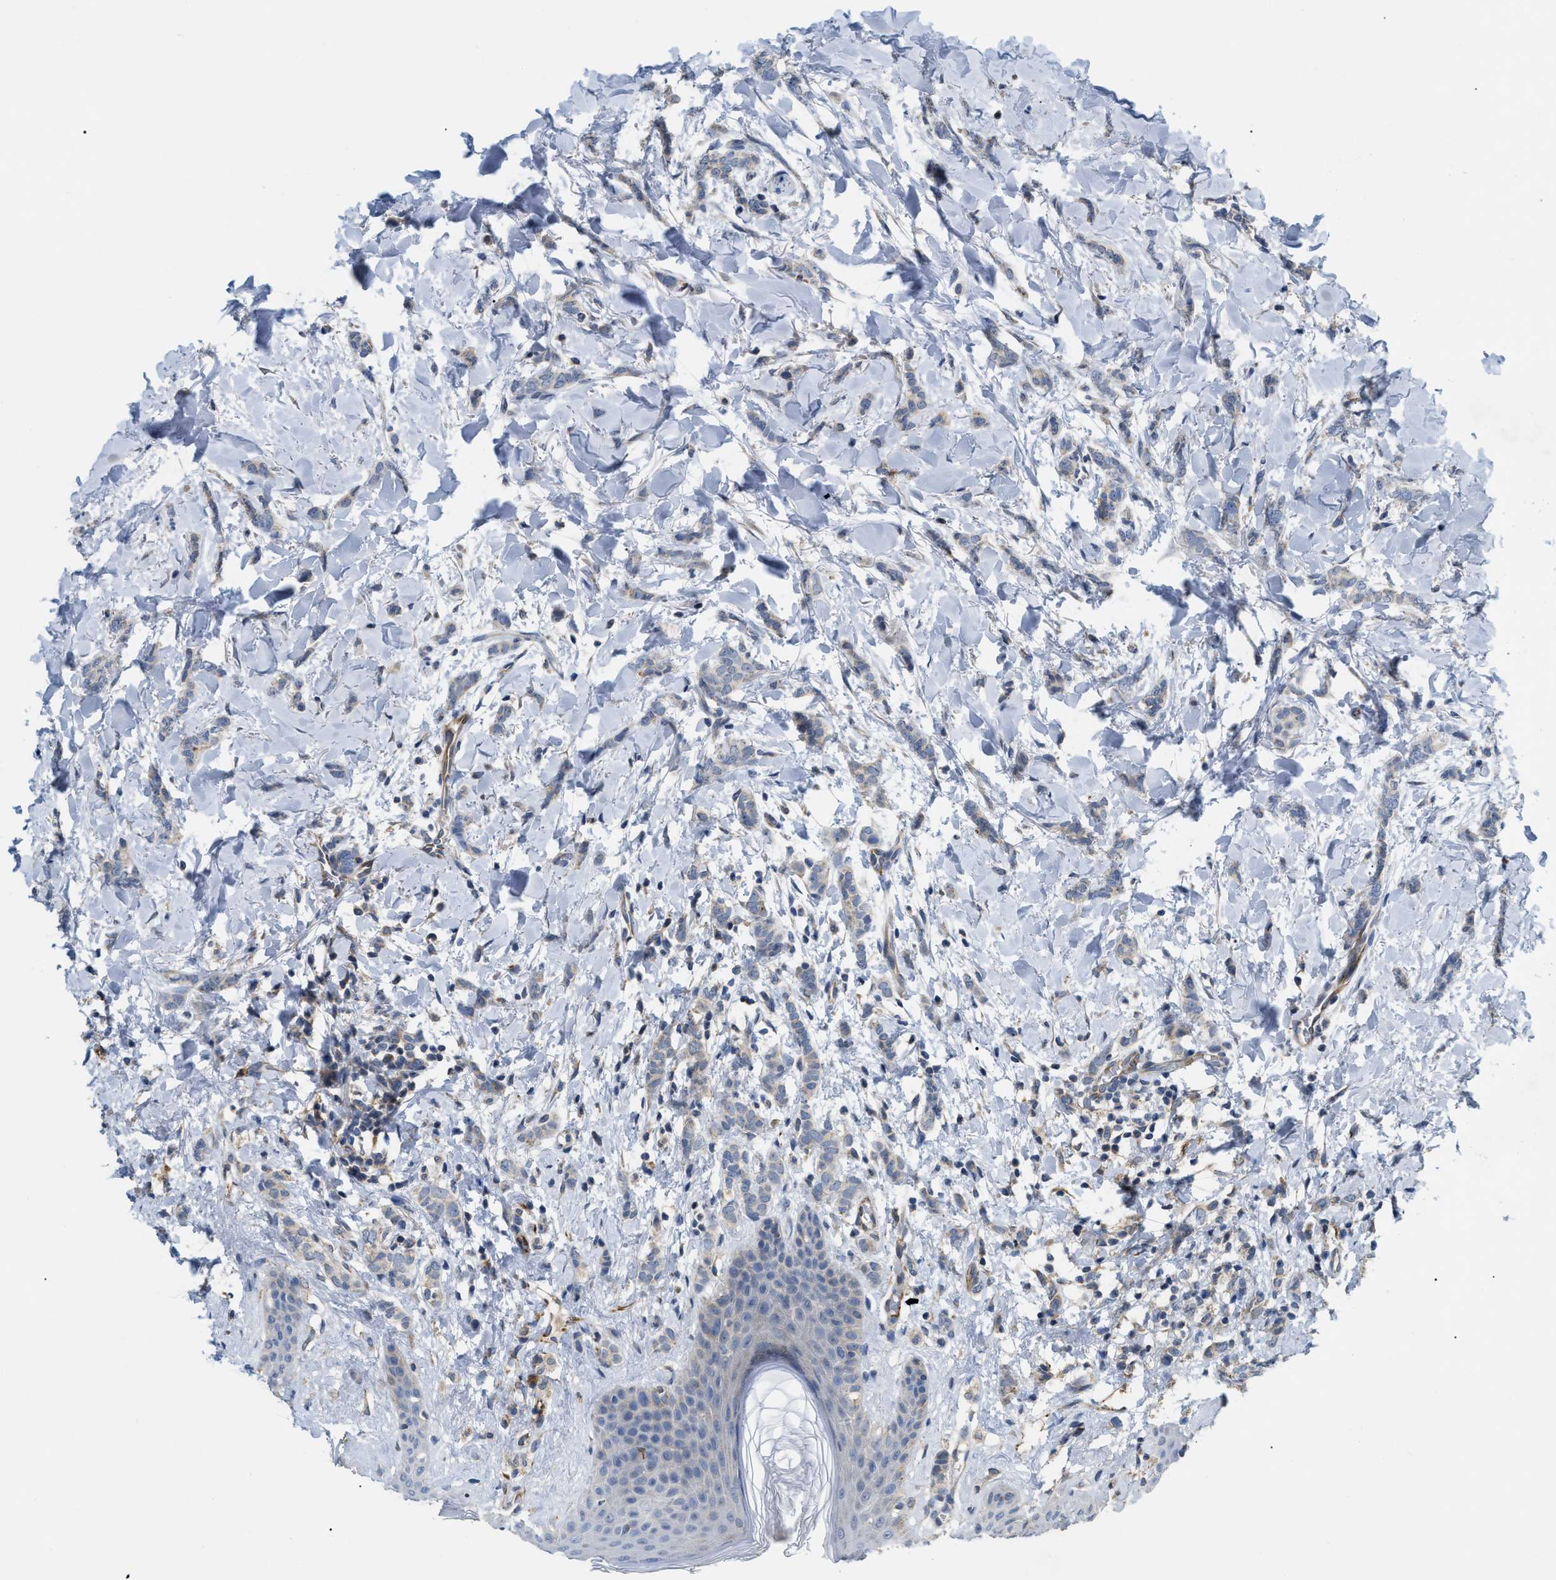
{"staining": {"intensity": "negative", "quantity": "none", "location": "none"}, "tissue": "breast cancer", "cell_type": "Tumor cells", "image_type": "cancer", "snomed": [{"axis": "morphology", "description": "Lobular carcinoma"}, {"axis": "topography", "description": "Skin"}, {"axis": "topography", "description": "Breast"}], "caption": "Immunohistochemical staining of human breast cancer (lobular carcinoma) reveals no significant staining in tumor cells.", "gene": "DHX58", "patient": {"sex": "female", "age": 46}}